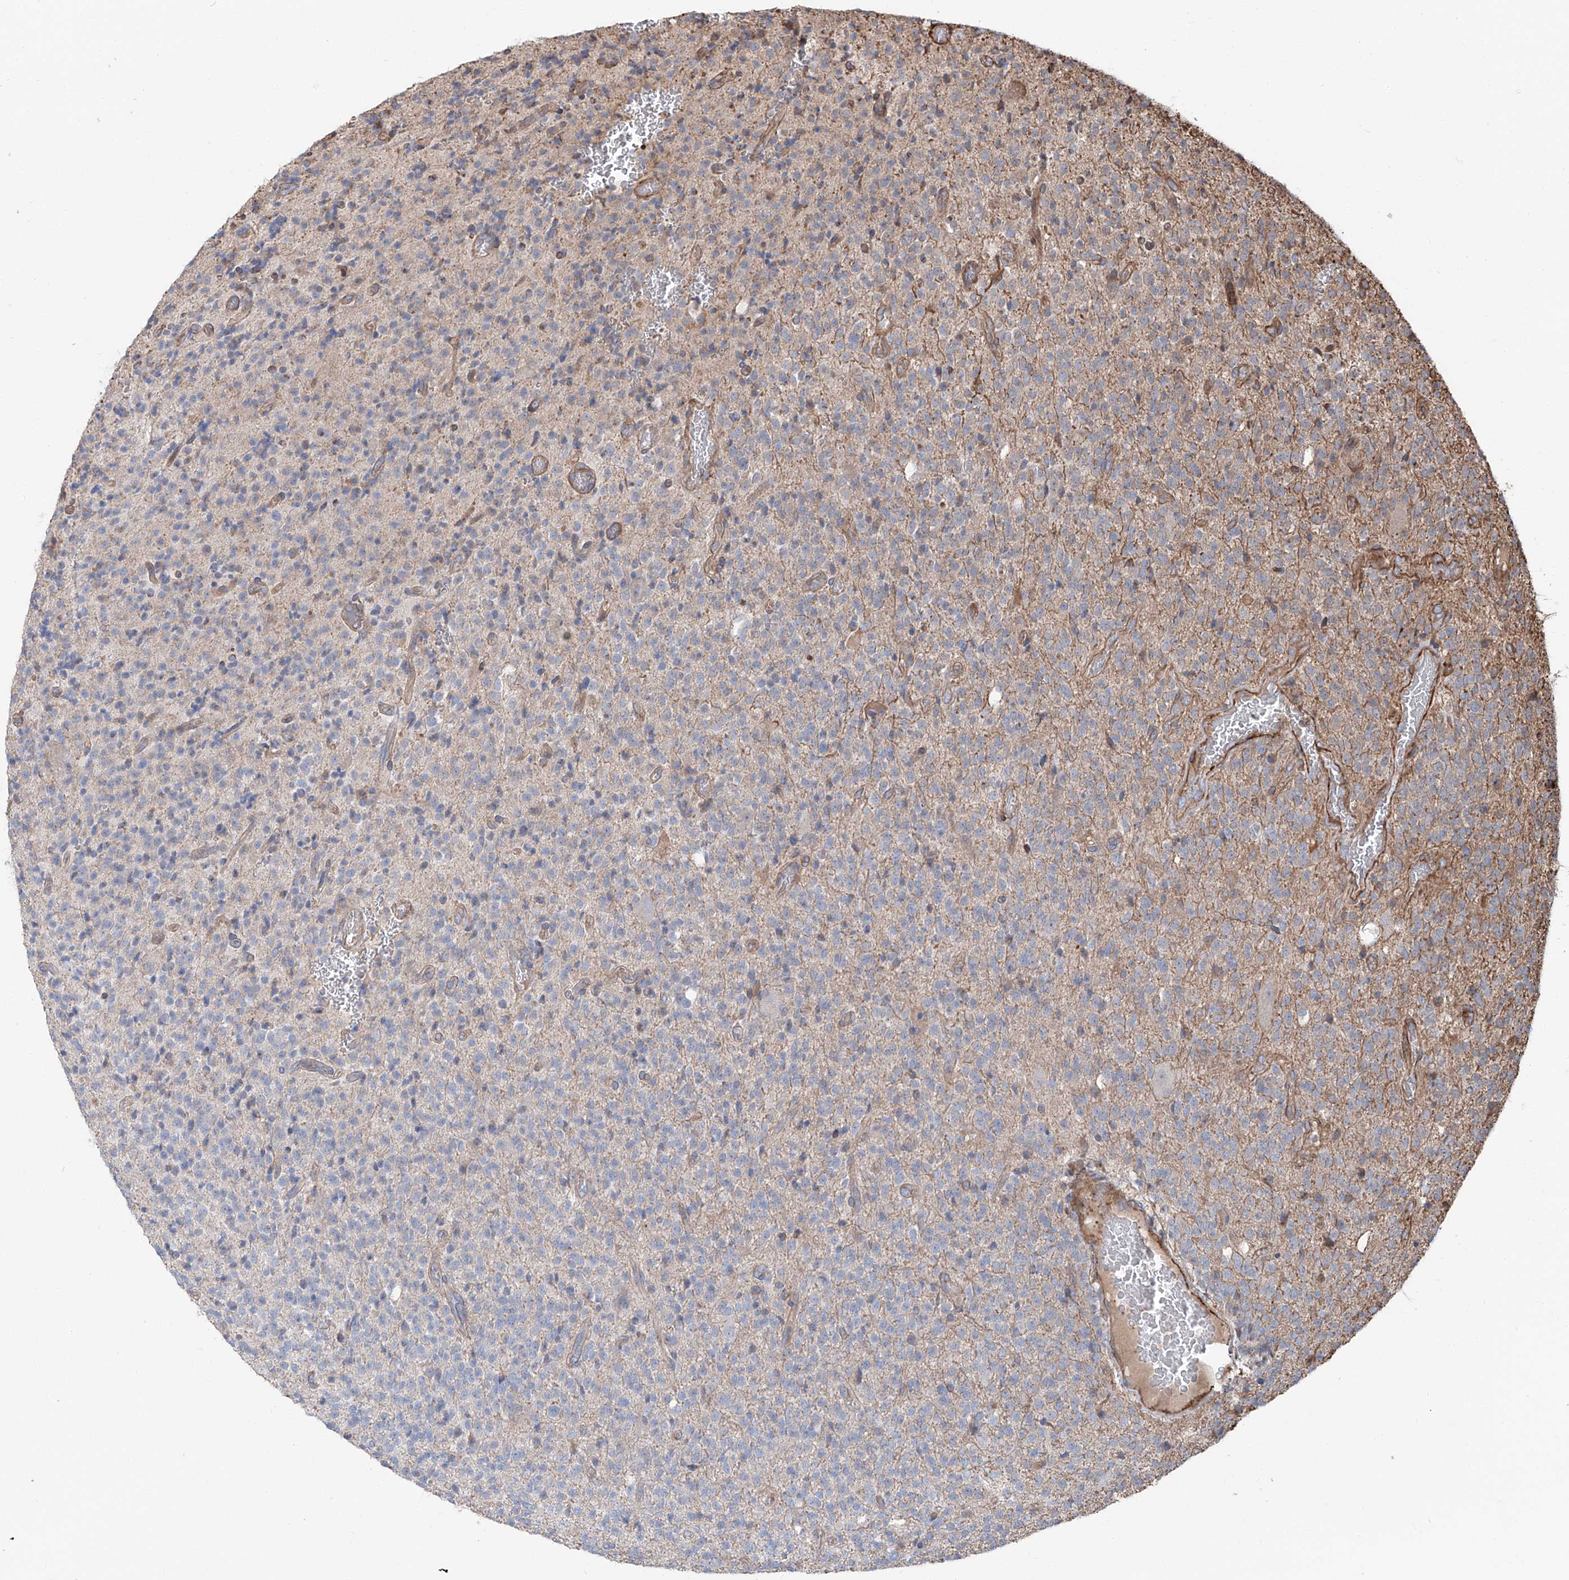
{"staining": {"intensity": "negative", "quantity": "none", "location": "none"}, "tissue": "glioma", "cell_type": "Tumor cells", "image_type": "cancer", "snomed": [{"axis": "morphology", "description": "Glioma, malignant, High grade"}, {"axis": "topography", "description": "Brain"}], "caption": "High magnification brightfield microscopy of glioma stained with DAB (brown) and counterstained with hematoxylin (blue): tumor cells show no significant staining. The staining was performed using DAB (3,3'-diaminobenzidine) to visualize the protein expression in brown, while the nuclei were stained in blue with hematoxylin (Magnification: 20x).", "gene": "PIEZO2", "patient": {"sex": "male", "age": 34}}